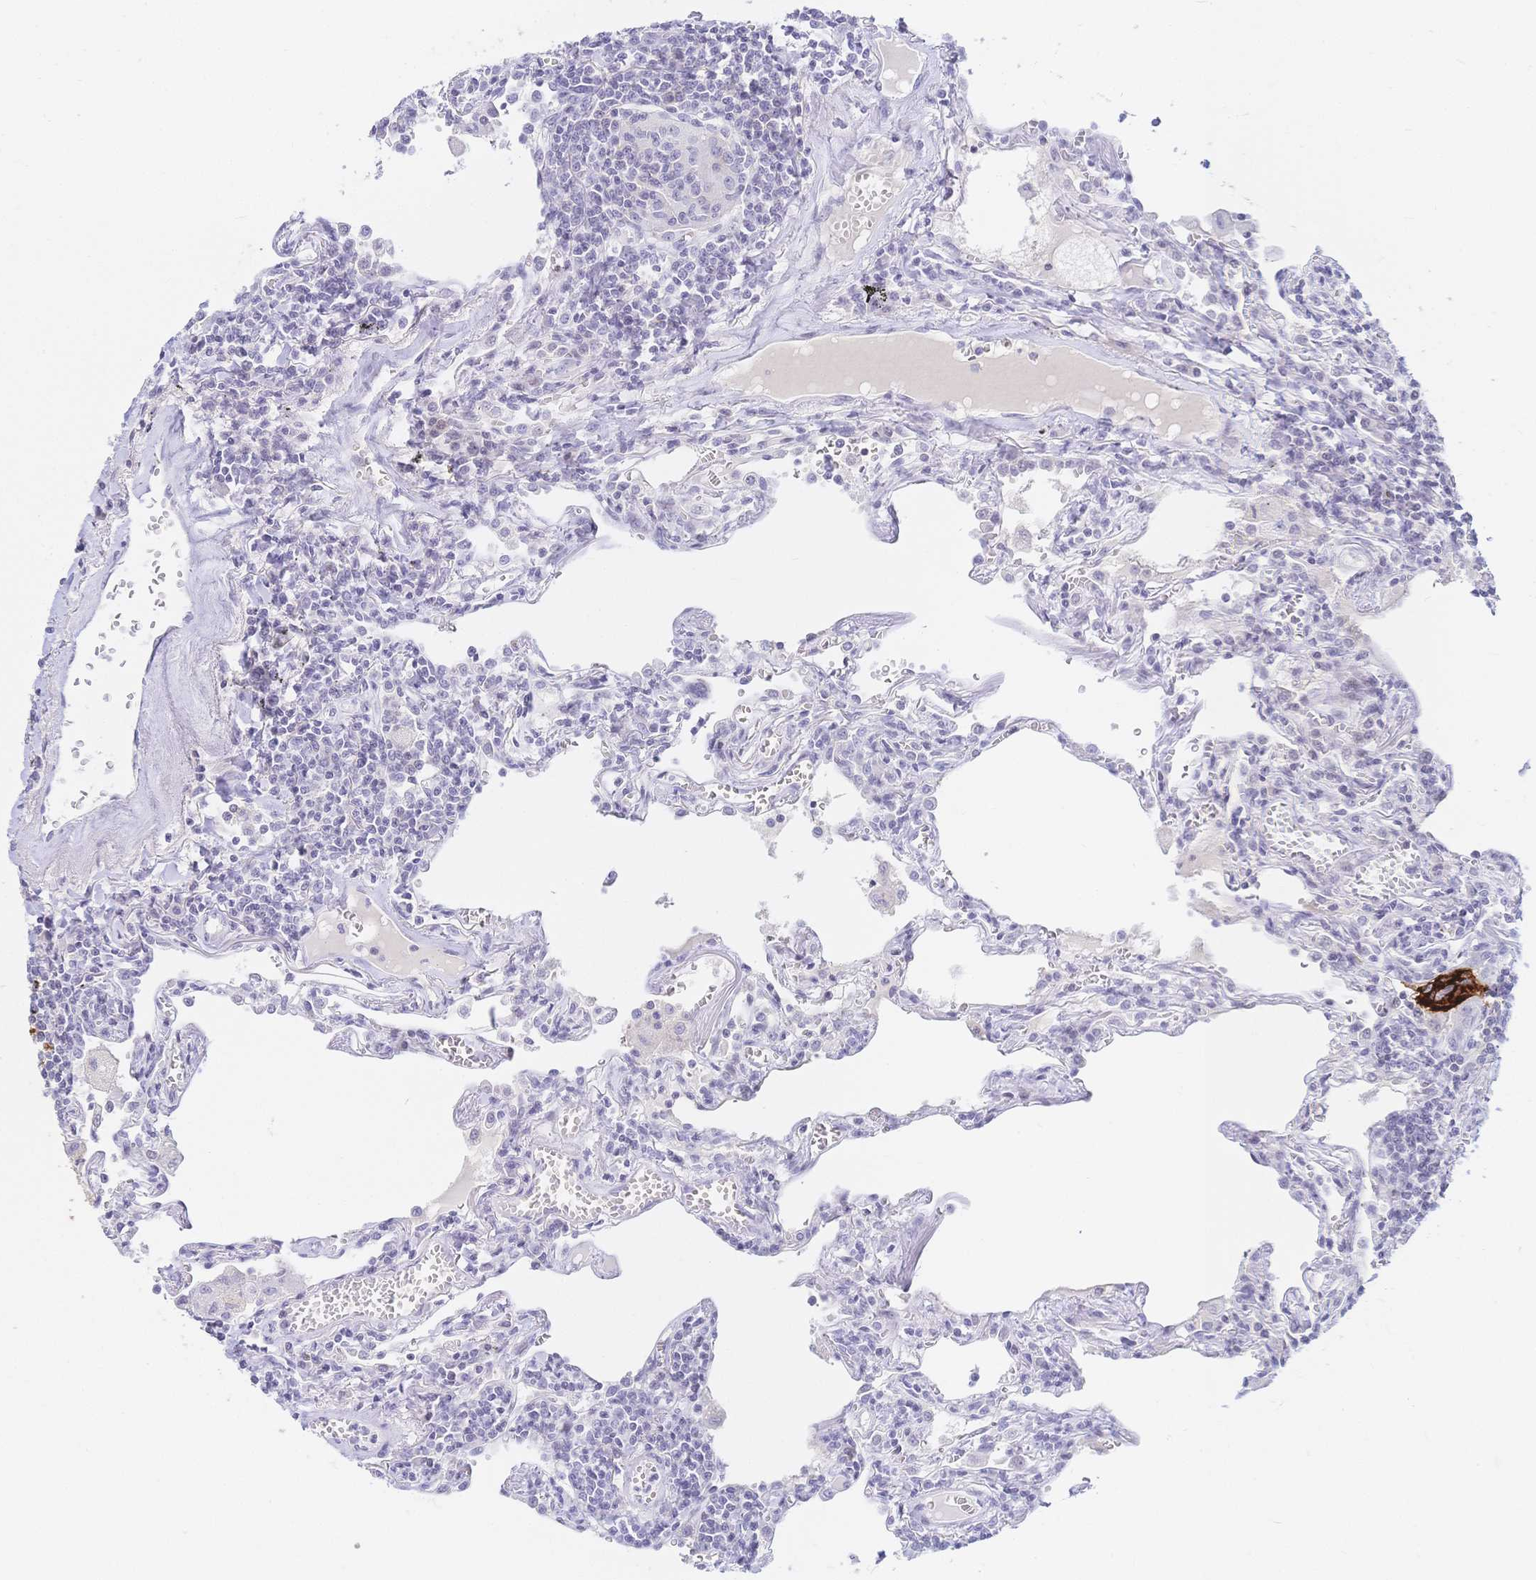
{"staining": {"intensity": "negative", "quantity": "none", "location": "none"}, "tissue": "lymphoma", "cell_type": "Tumor cells", "image_type": "cancer", "snomed": [{"axis": "morphology", "description": "Malignant lymphoma, non-Hodgkin's type, Low grade"}, {"axis": "topography", "description": "Lung"}], "caption": "Histopathology image shows no significant protein staining in tumor cells of lymphoma.", "gene": "CR2", "patient": {"sex": "female", "age": 71}}